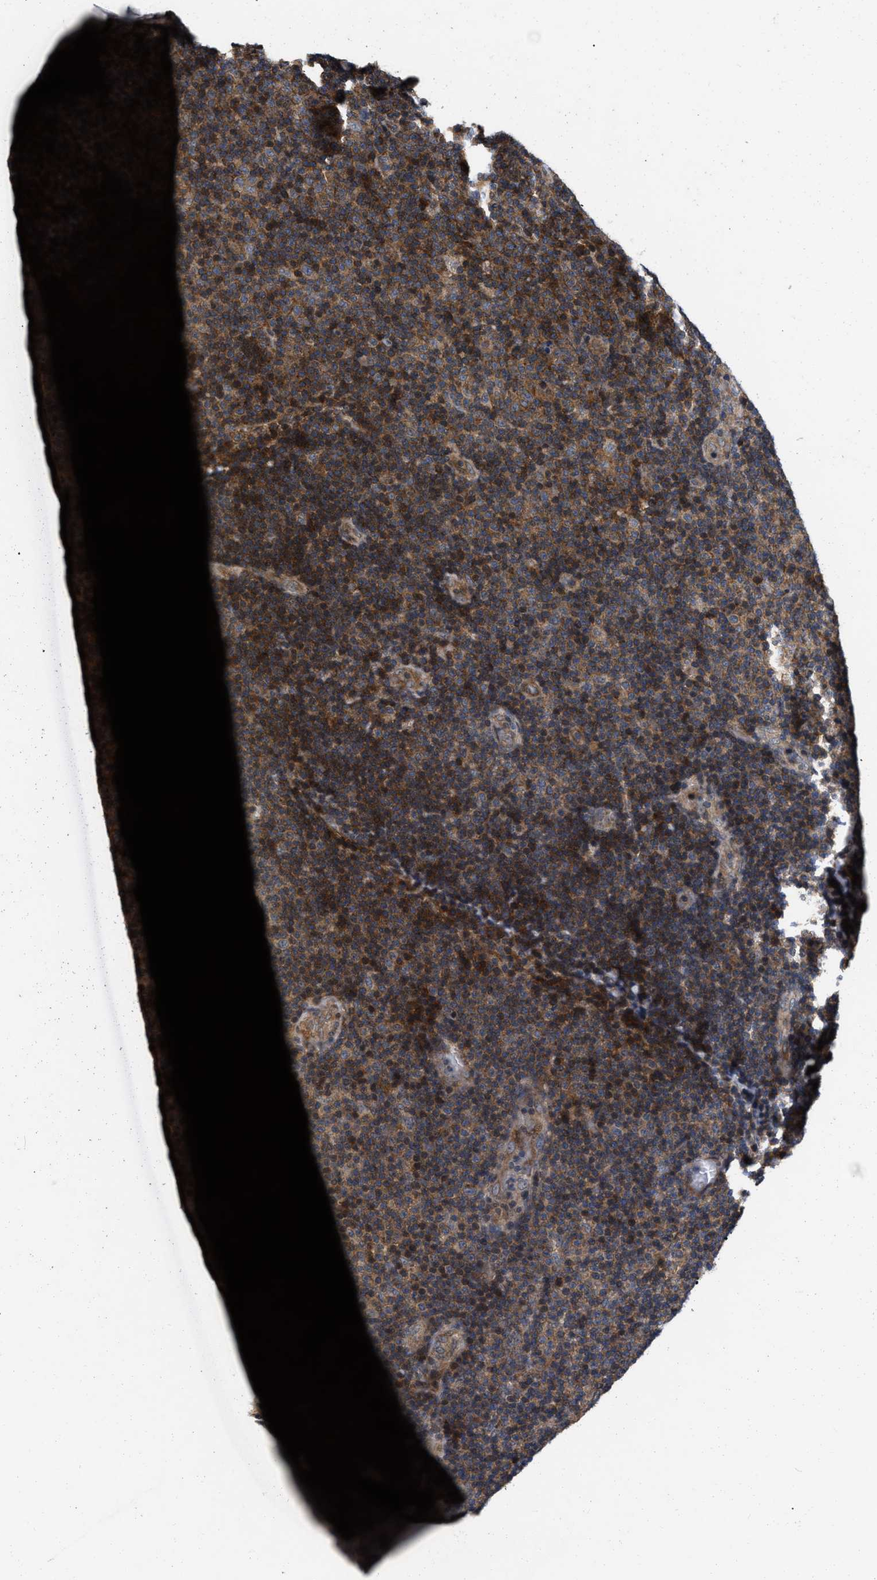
{"staining": {"intensity": "moderate", "quantity": "<25%", "location": "cytoplasmic/membranous"}, "tissue": "lymphoma", "cell_type": "Tumor cells", "image_type": "cancer", "snomed": [{"axis": "morphology", "description": "Malignant lymphoma, non-Hodgkin's type, Low grade"}, {"axis": "topography", "description": "Lymph node"}], "caption": "Immunohistochemical staining of human low-grade malignant lymphoma, non-Hodgkin's type shows low levels of moderate cytoplasmic/membranous protein expression in approximately <25% of tumor cells. The staining was performed using DAB, with brown indicating positive protein expression. Nuclei are stained blue with hematoxylin.", "gene": "PRDM14", "patient": {"sex": "male", "age": 83}}